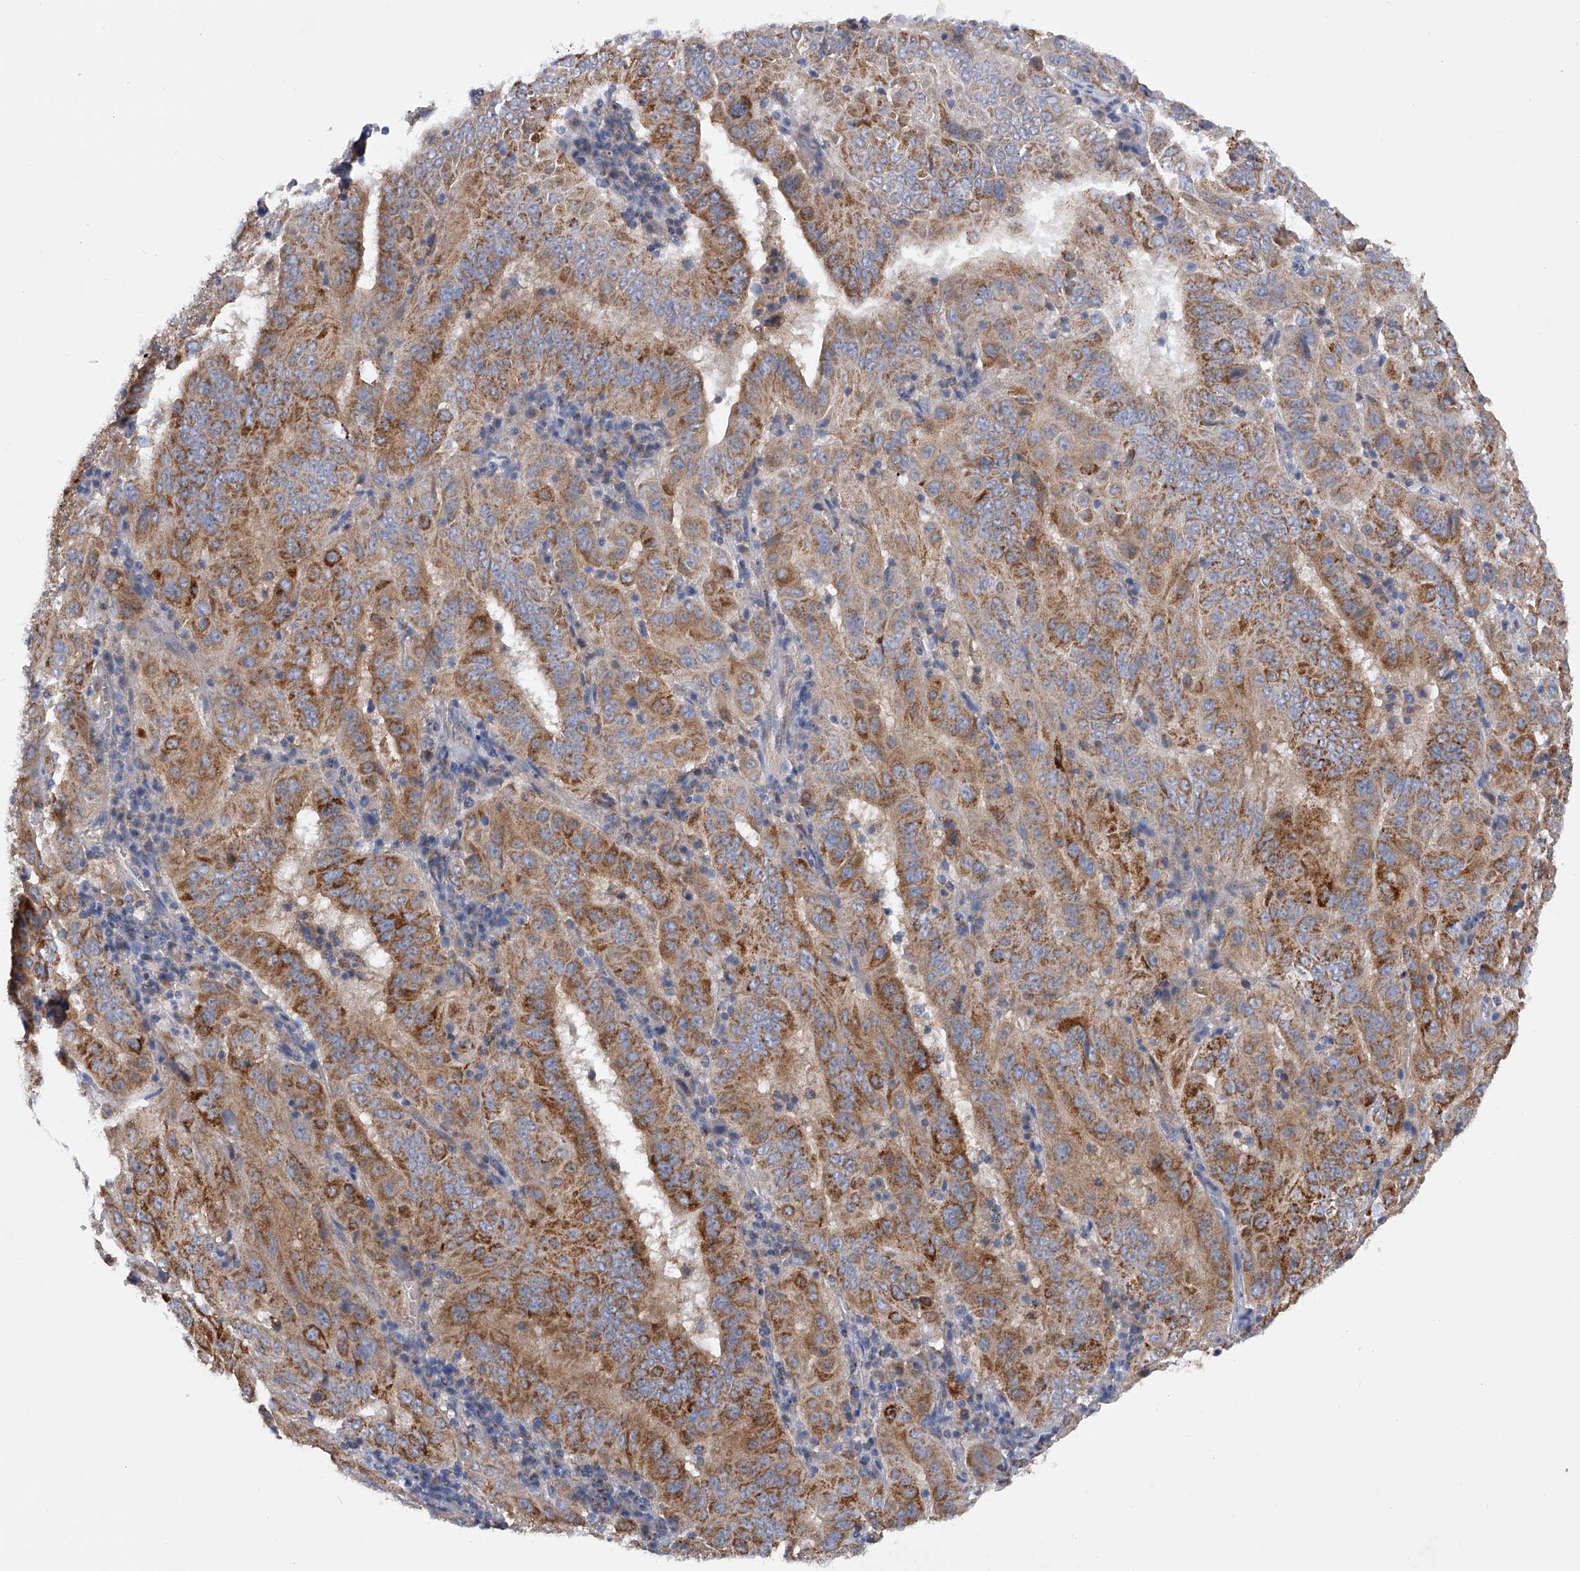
{"staining": {"intensity": "moderate", "quantity": ">75%", "location": "cytoplasmic/membranous"}, "tissue": "pancreatic cancer", "cell_type": "Tumor cells", "image_type": "cancer", "snomed": [{"axis": "morphology", "description": "Adenocarcinoma, NOS"}, {"axis": "topography", "description": "Pancreas"}], "caption": "A brown stain labels moderate cytoplasmic/membranous positivity of a protein in human adenocarcinoma (pancreatic) tumor cells. (Stains: DAB (3,3'-diaminobenzidine) in brown, nuclei in blue, Microscopy: brightfield microscopy at high magnification).", "gene": "PDSS2", "patient": {"sex": "male", "age": 63}}